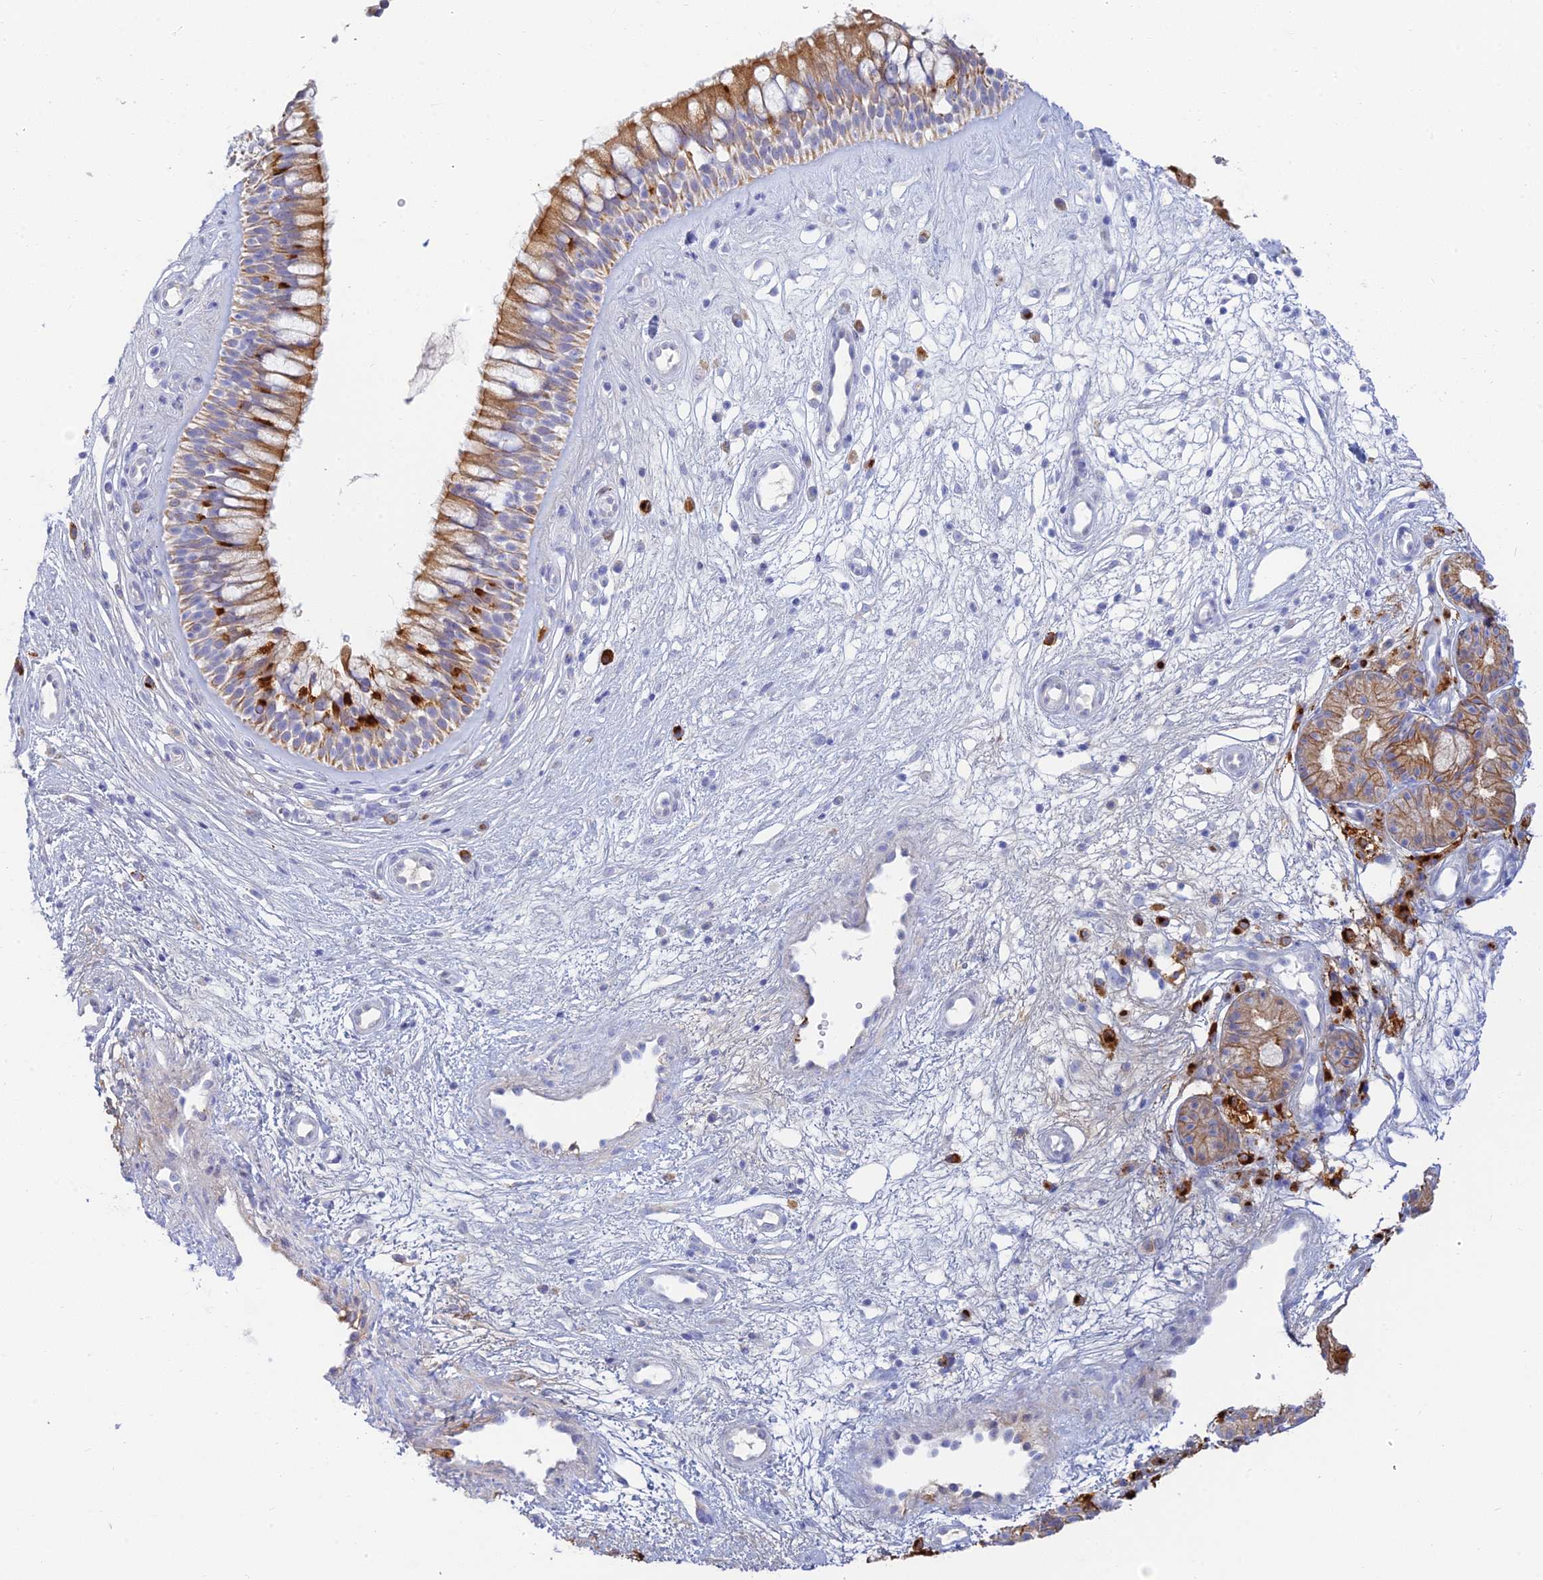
{"staining": {"intensity": "moderate", "quantity": ">75%", "location": "cytoplasmic/membranous"}, "tissue": "nasopharynx", "cell_type": "Respiratory epithelial cells", "image_type": "normal", "snomed": [{"axis": "morphology", "description": "Normal tissue, NOS"}, {"axis": "topography", "description": "Nasopharynx"}], "caption": "Approximately >75% of respiratory epithelial cells in benign human nasopharynx exhibit moderate cytoplasmic/membranous protein staining as visualized by brown immunohistochemical staining.", "gene": "CEP152", "patient": {"sex": "male", "age": 32}}